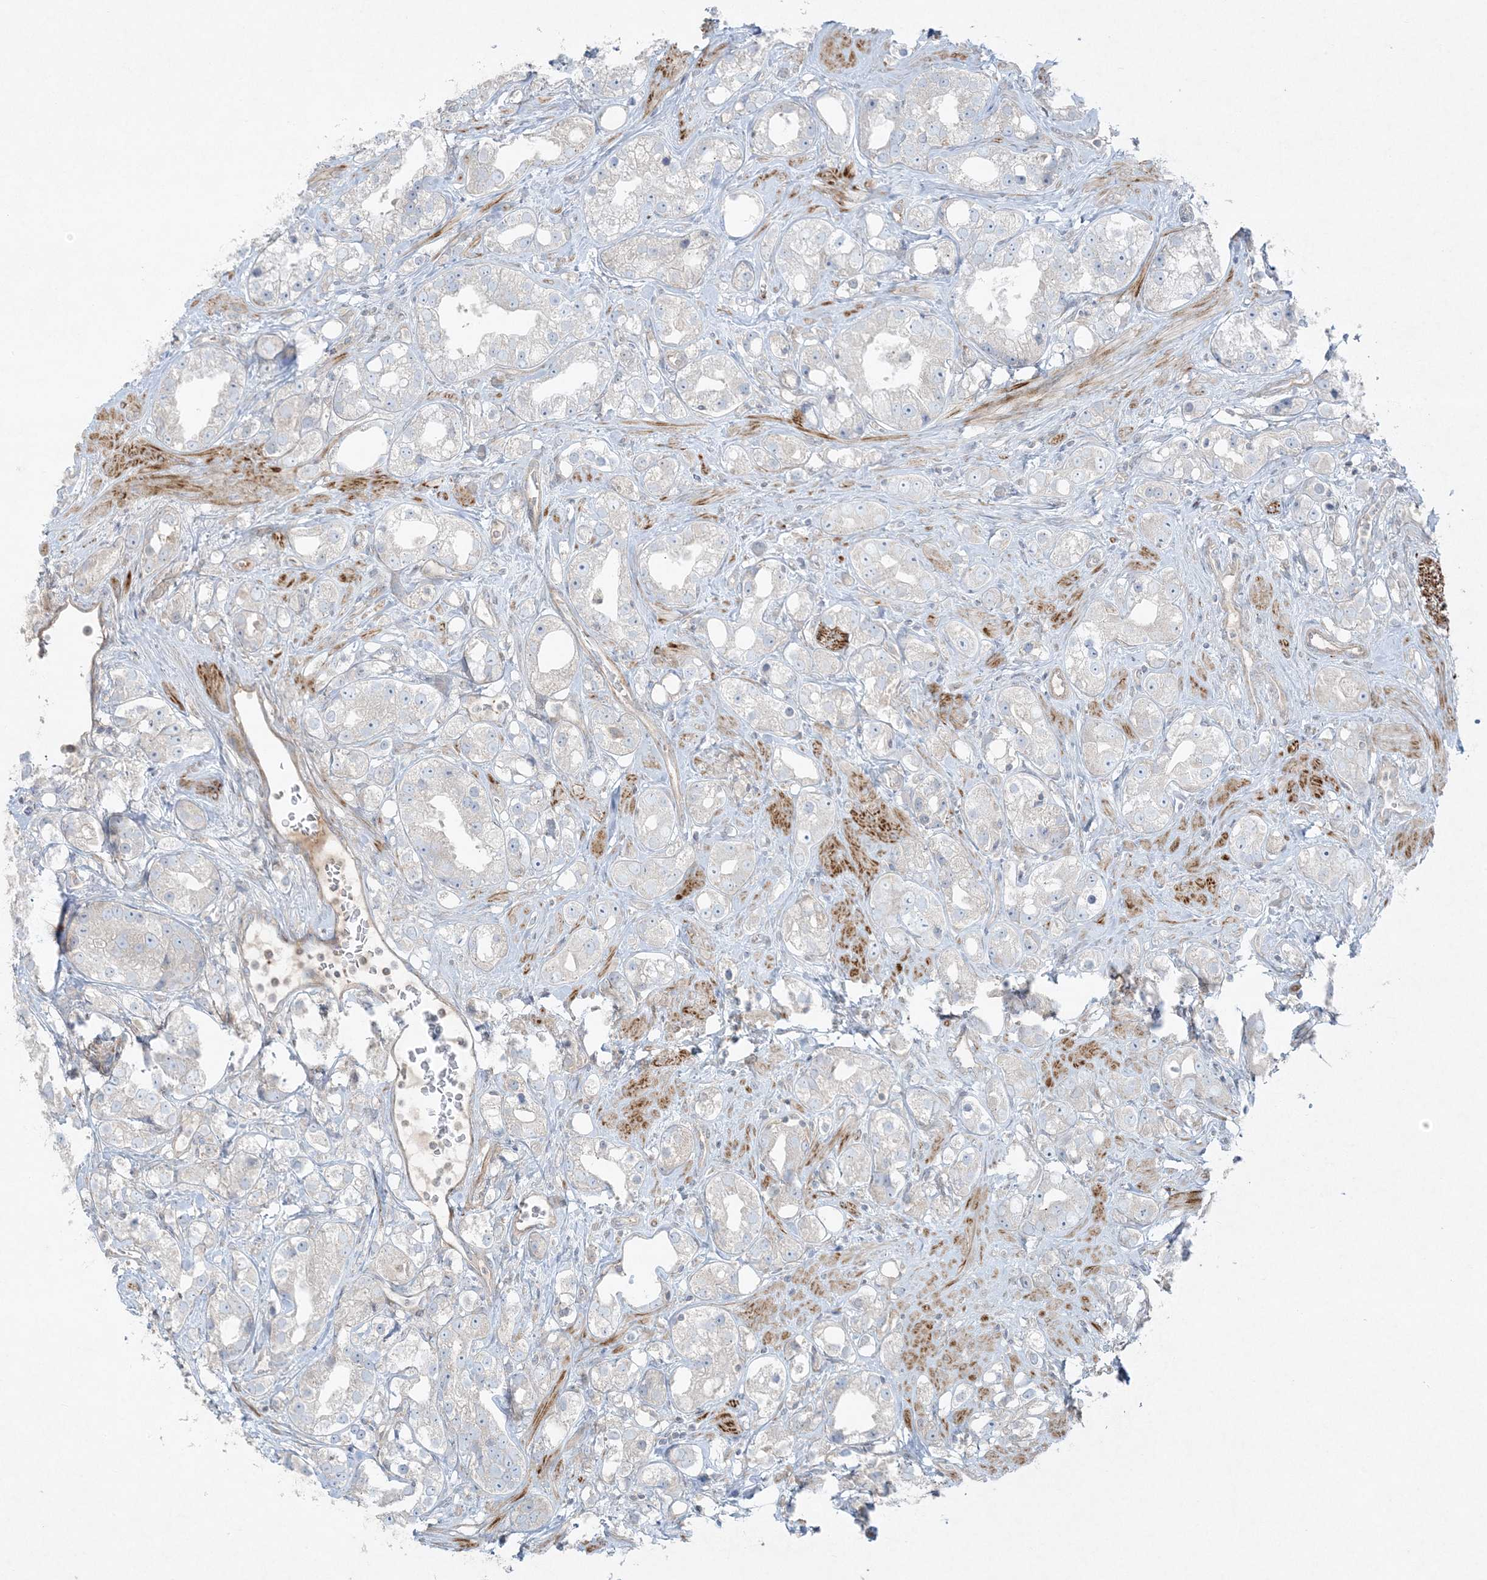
{"staining": {"intensity": "negative", "quantity": "none", "location": "none"}, "tissue": "prostate cancer", "cell_type": "Tumor cells", "image_type": "cancer", "snomed": [{"axis": "morphology", "description": "Adenocarcinoma, NOS"}, {"axis": "topography", "description": "Prostate"}], "caption": "IHC histopathology image of adenocarcinoma (prostate) stained for a protein (brown), which displays no expression in tumor cells.", "gene": "PIK3R4", "patient": {"sex": "male", "age": 79}}